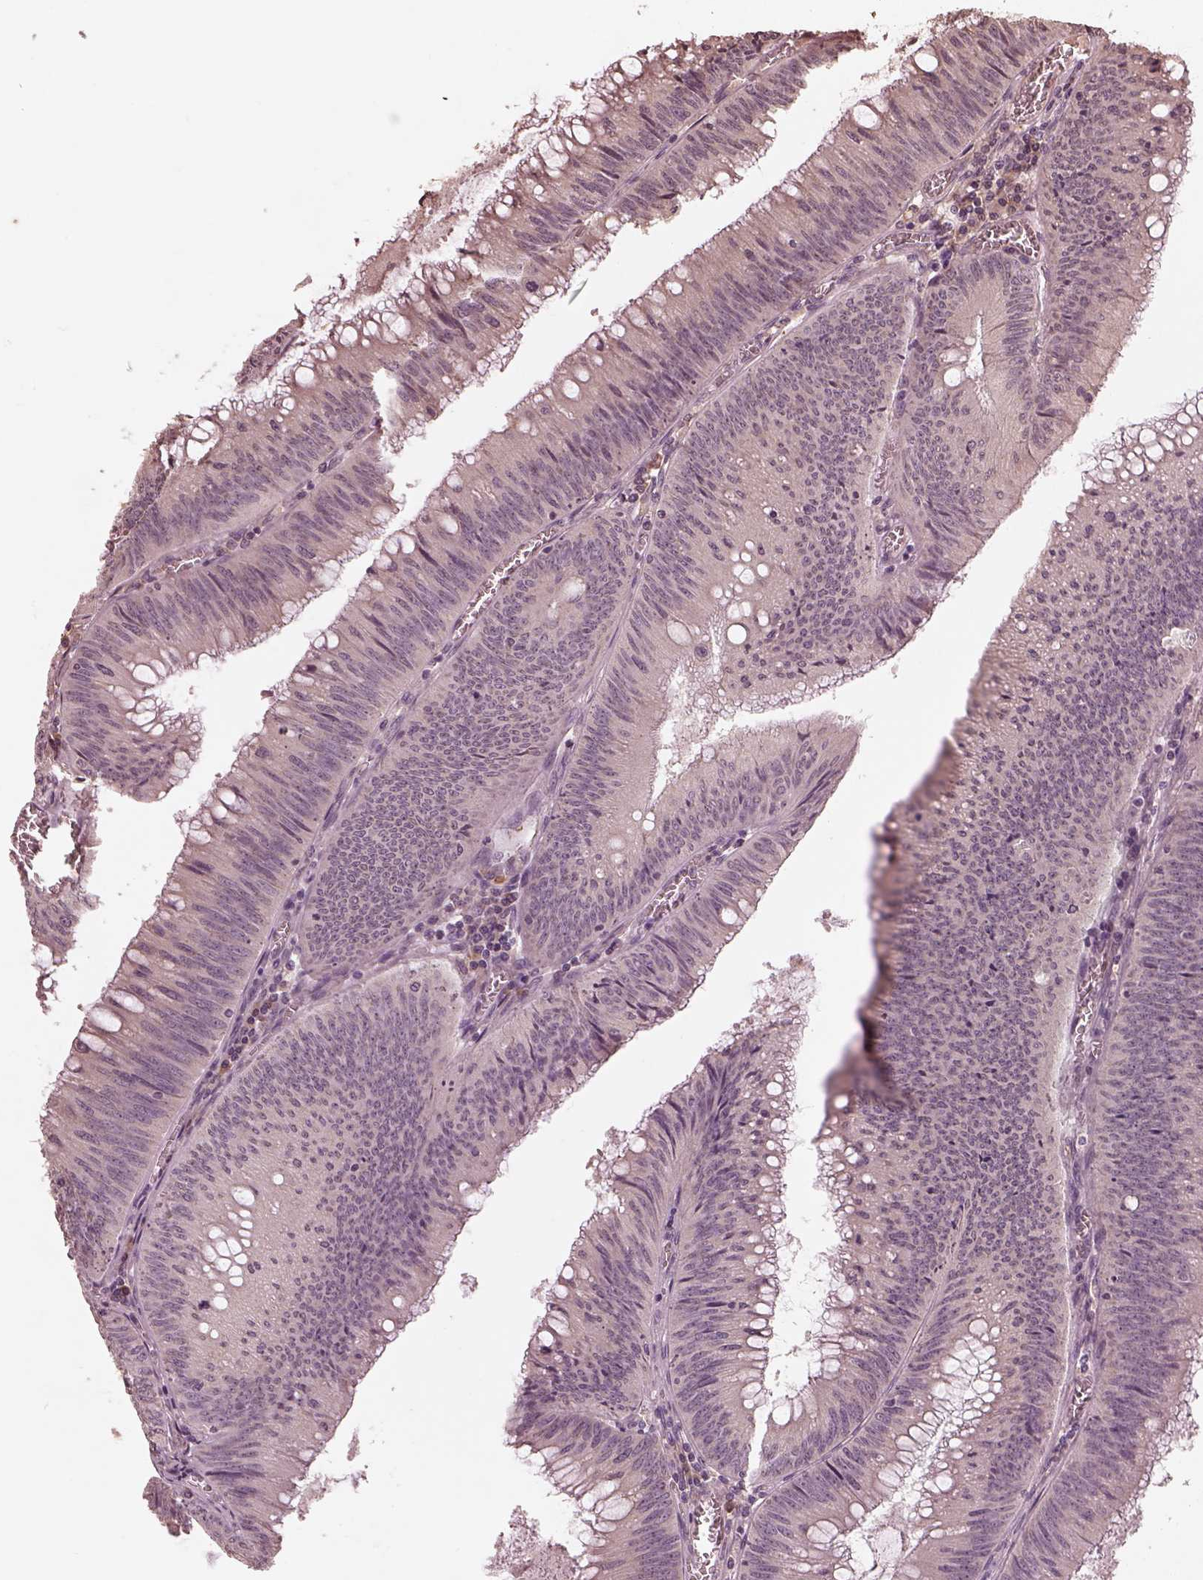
{"staining": {"intensity": "negative", "quantity": "none", "location": "none"}, "tissue": "colorectal cancer", "cell_type": "Tumor cells", "image_type": "cancer", "snomed": [{"axis": "morphology", "description": "Adenocarcinoma, NOS"}, {"axis": "topography", "description": "Rectum"}], "caption": "Adenocarcinoma (colorectal) was stained to show a protein in brown. There is no significant positivity in tumor cells.", "gene": "CALR3", "patient": {"sex": "female", "age": 72}}